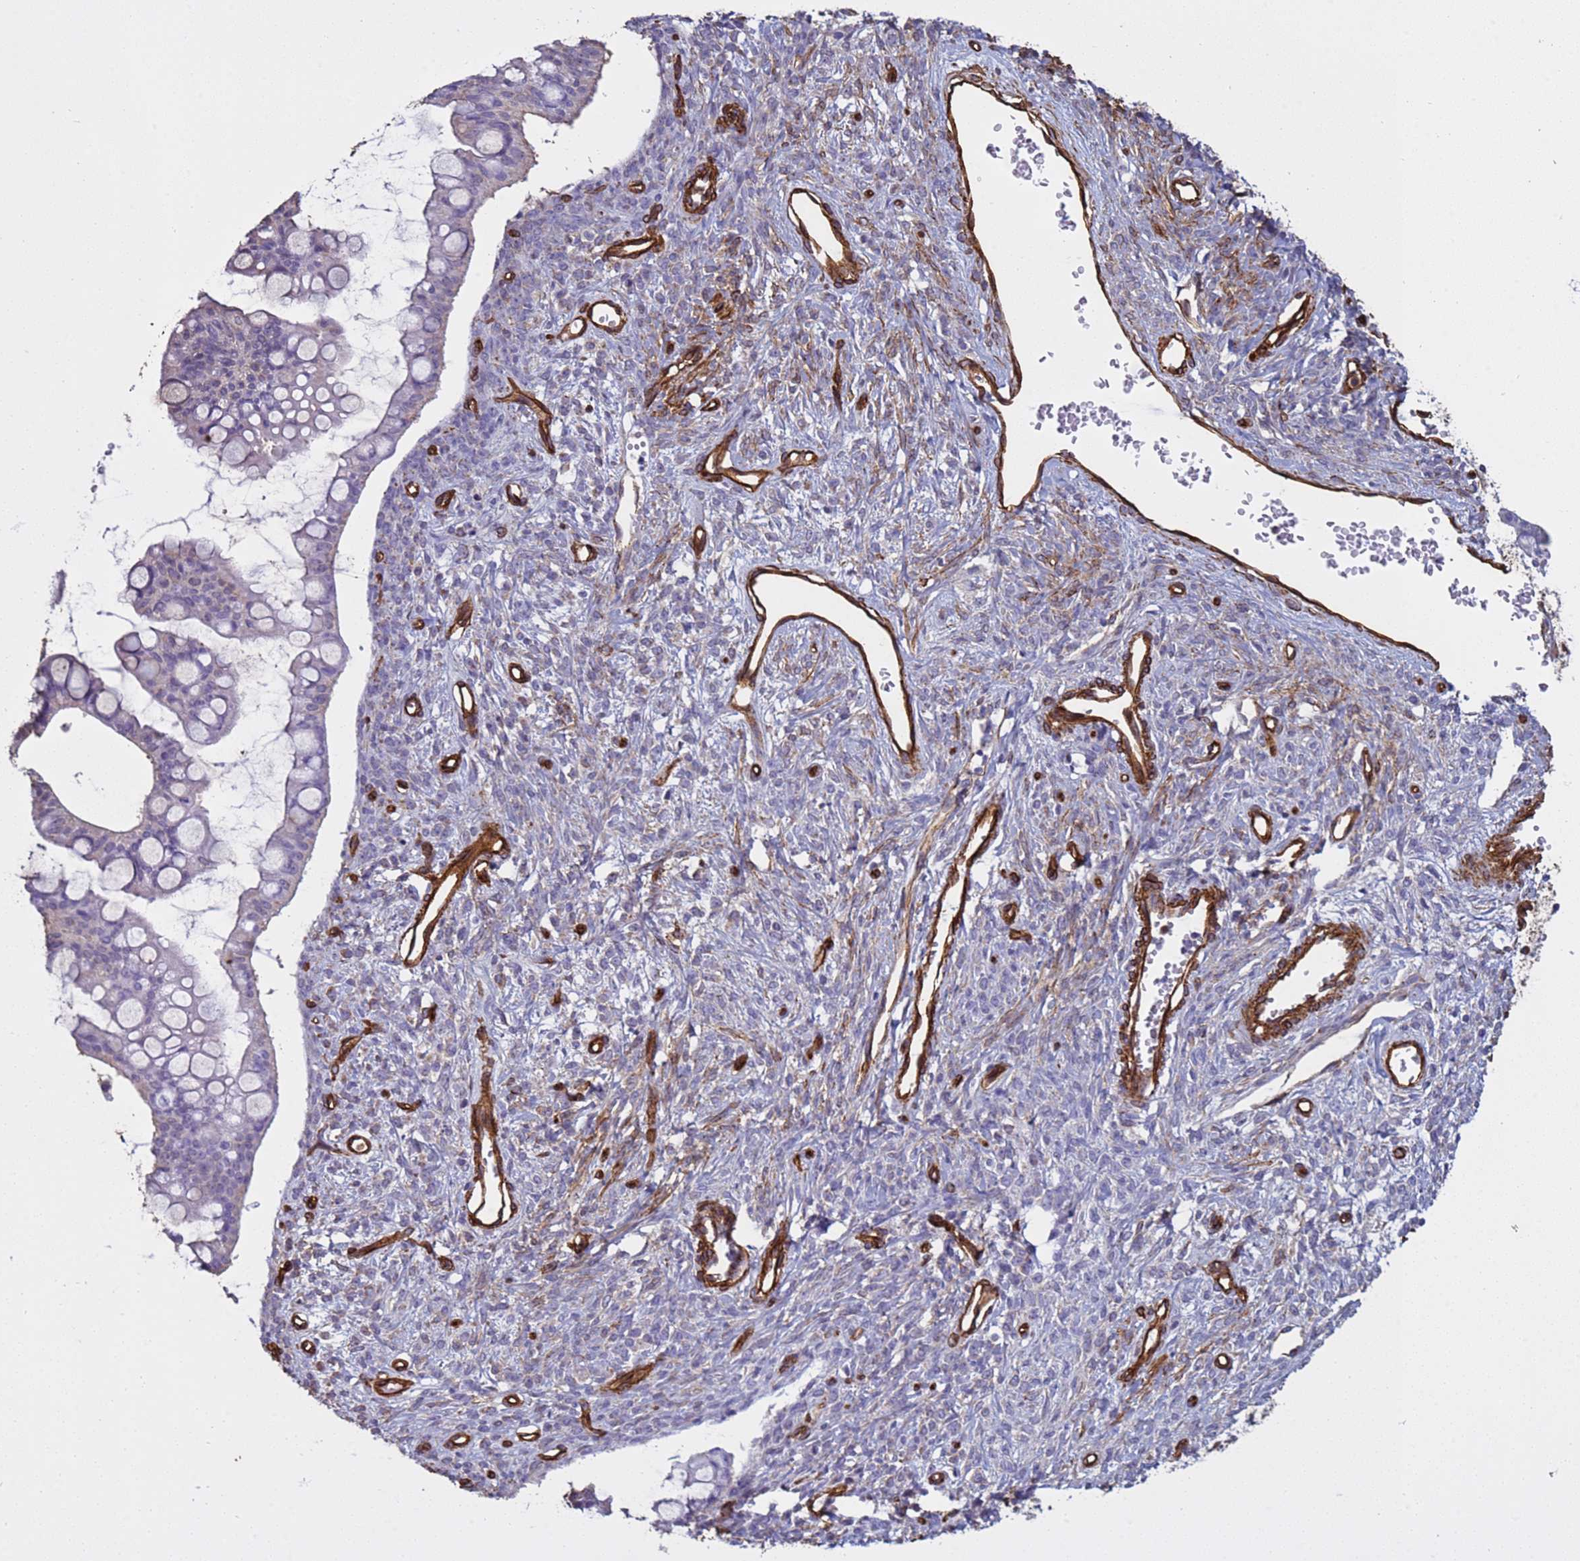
{"staining": {"intensity": "negative", "quantity": "none", "location": "none"}, "tissue": "ovarian cancer", "cell_type": "Tumor cells", "image_type": "cancer", "snomed": [{"axis": "morphology", "description": "Cystadenocarcinoma, mucinous, NOS"}, {"axis": "topography", "description": "Ovary"}], "caption": "The histopathology image exhibits no staining of tumor cells in mucinous cystadenocarcinoma (ovarian).", "gene": "GASK1A", "patient": {"sex": "female", "age": 73}}